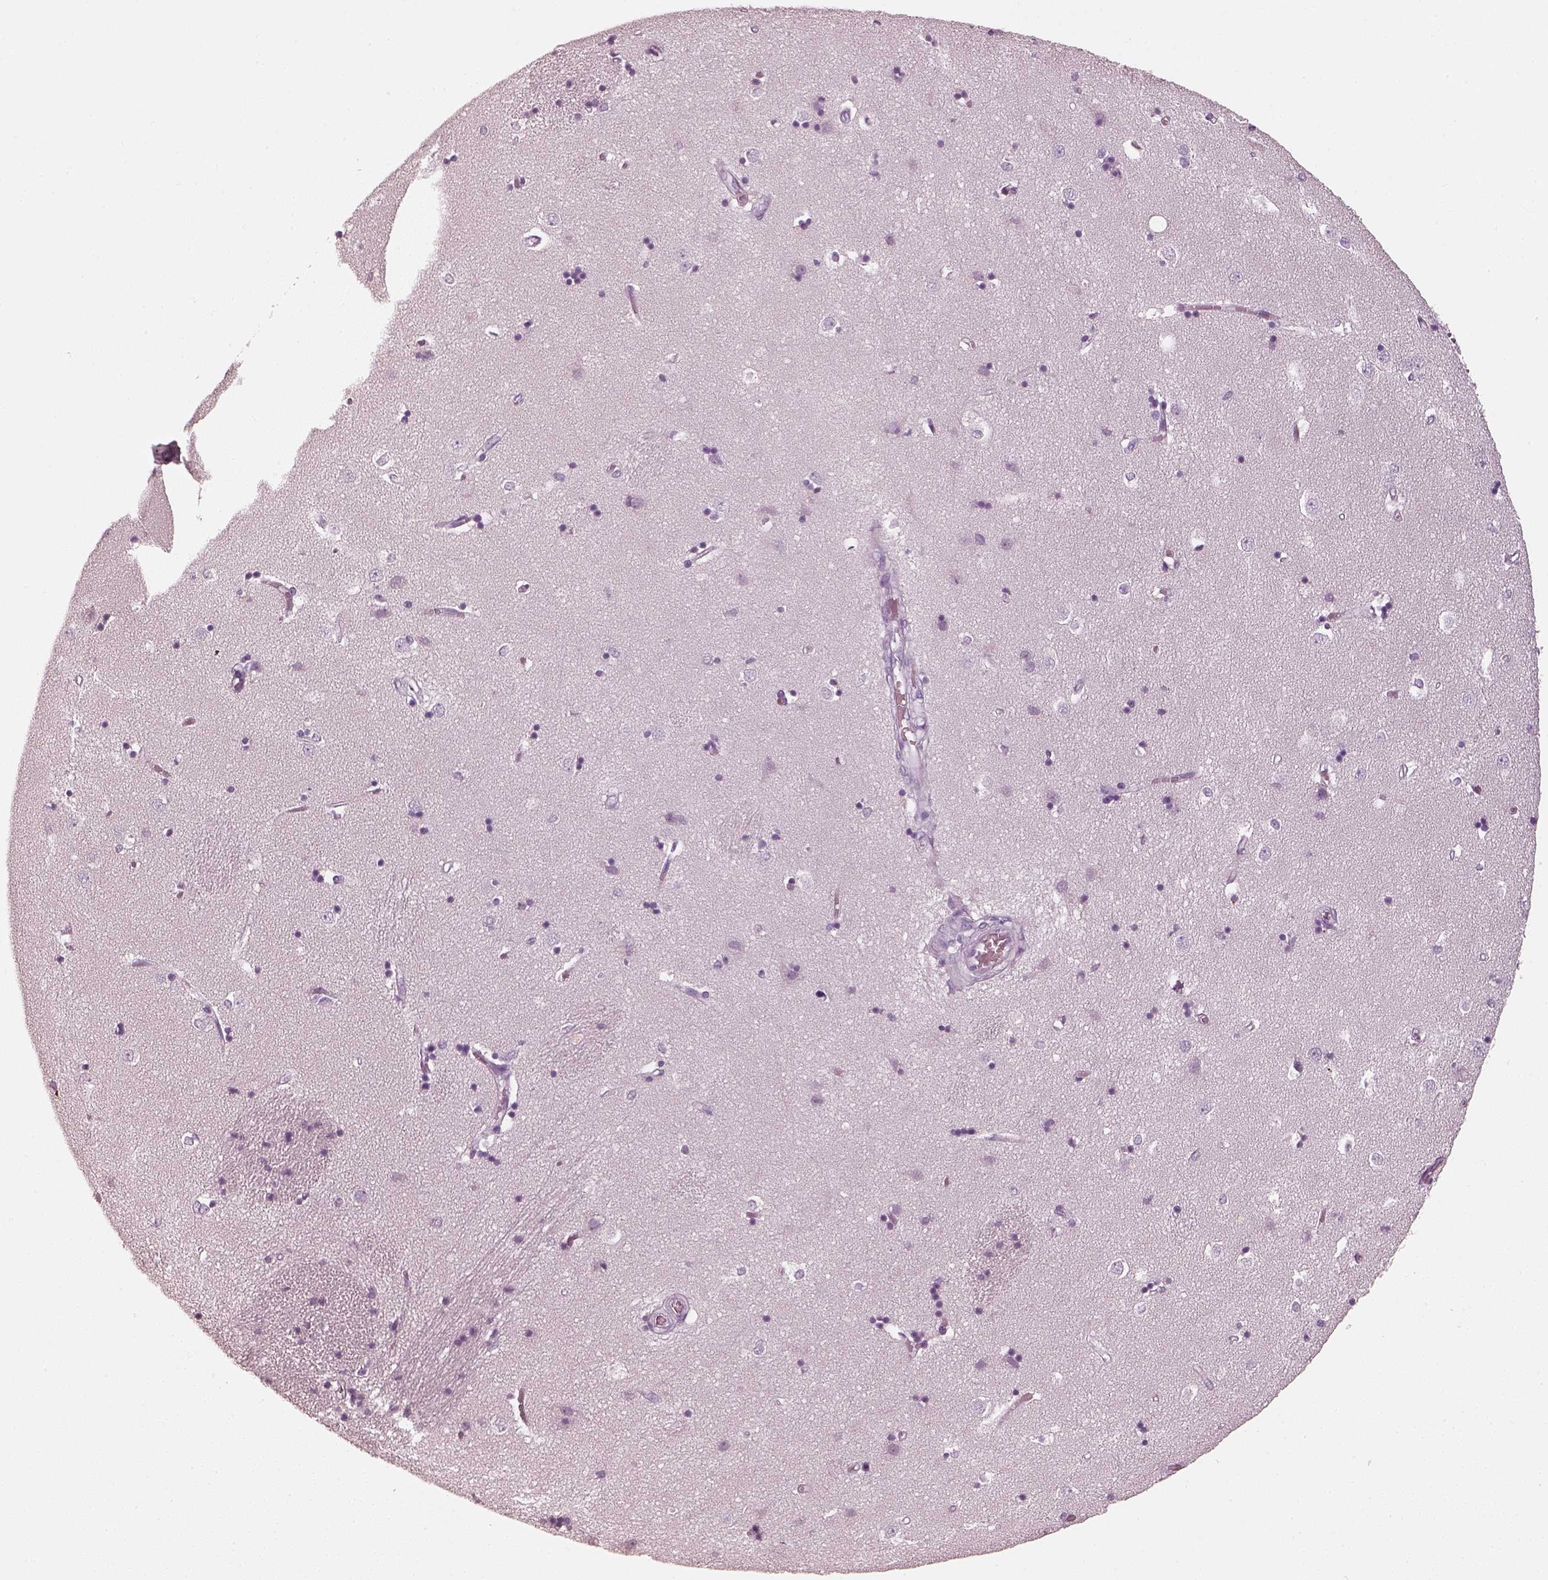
{"staining": {"intensity": "negative", "quantity": "none", "location": "none"}, "tissue": "caudate", "cell_type": "Glial cells", "image_type": "normal", "snomed": [{"axis": "morphology", "description": "Normal tissue, NOS"}, {"axis": "topography", "description": "Lateral ventricle wall"}], "caption": "Glial cells show no significant protein positivity in normal caudate. Brightfield microscopy of immunohistochemistry stained with DAB (3,3'-diaminobenzidine) (brown) and hematoxylin (blue), captured at high magnification.", "gene": "R3HDML", "patient": {"sex": "male", "age": 54}}